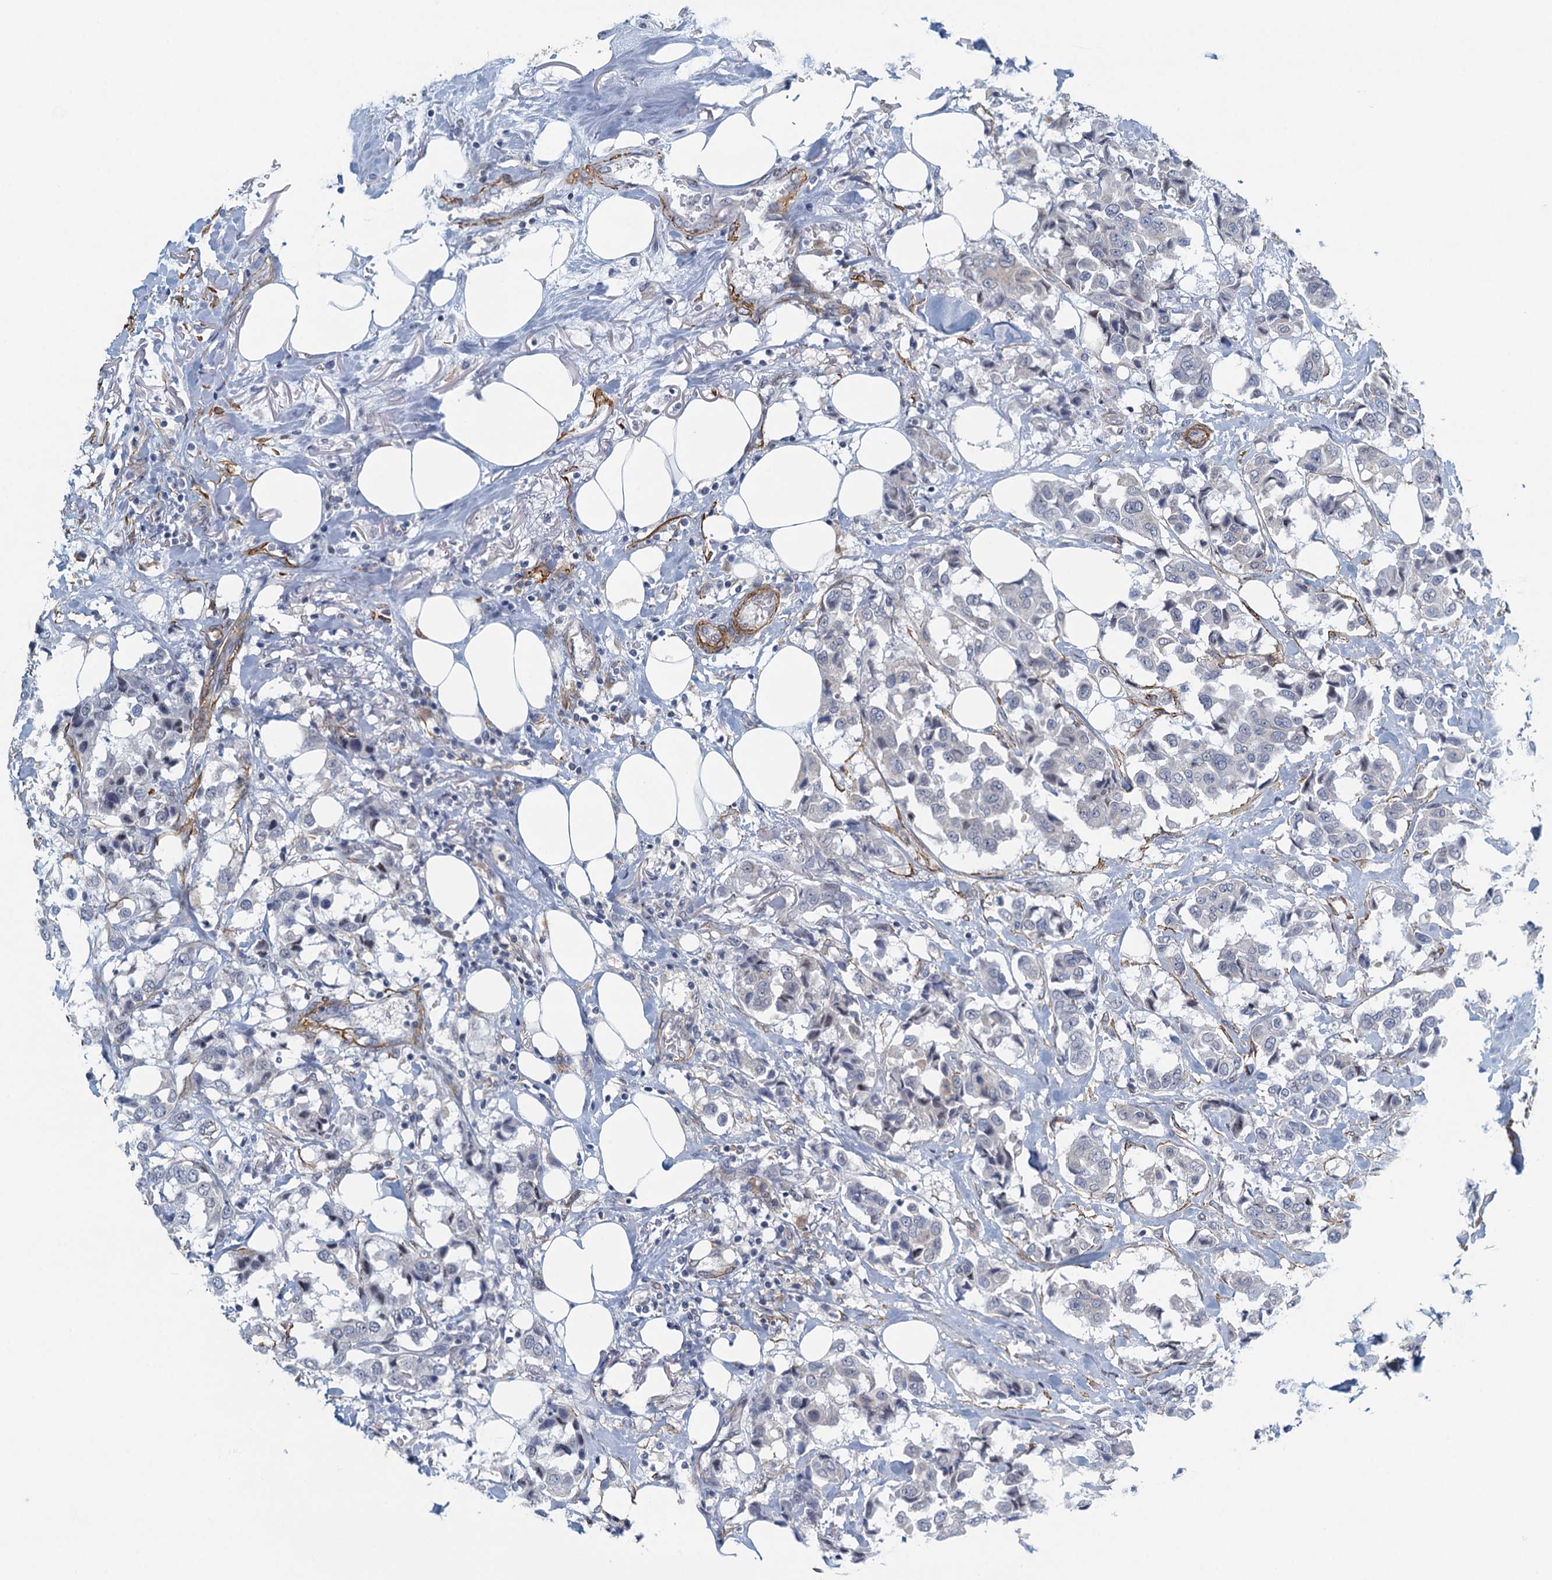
{"staining": {"intensity": "negative", "quantity": "none", "location": "none"}, "tissue": "breast cancer", "cell_type": "Tumor cells", "image_type": "cancer", "snomed": [{"axis": "morphology", "description": "Duct carcinoma"}, {"axis": "topography", "description": "Breast"}], "caption": "Protein analysis of breast cancer demonstrates no significant expression in tumor cells.", "gene": "ALG2", "patient": {"sex": "female", "age": 80}}